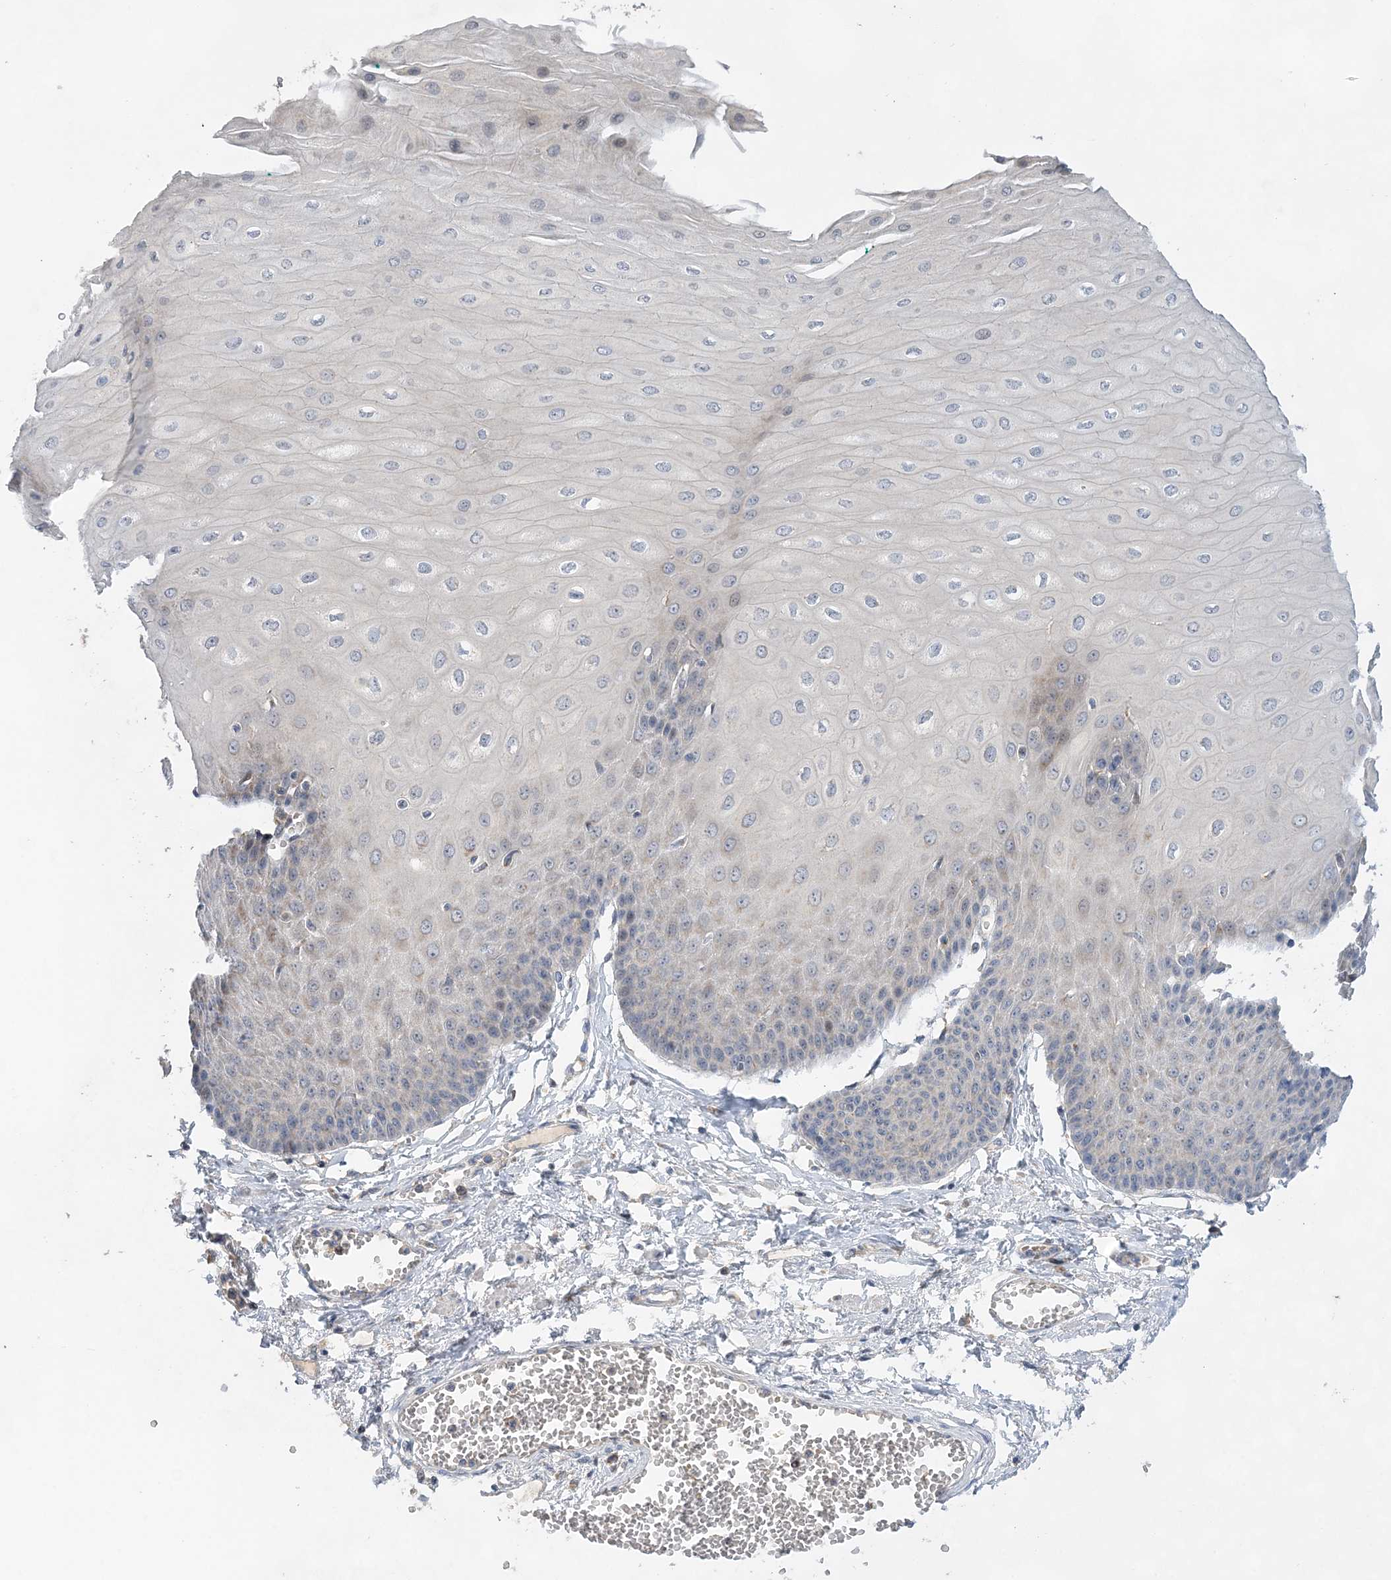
{"staining": {"intensity": "negative", "quantity": "none", "location": "none"}, "tissue": "esophagus", "cell_type": "Squamous epithelial cells", "image_type": "normal", "snomed": [{"axis": "morphology", "description": "Normal tissue, NOS"}, {"axis": "topography", "description": "Esophagus"}], "caption": "IHC histopathology image of unremarkable esophagus: human esophagus stained with DAB (3,3'-diaminobenzidine) displays no significant protein staining in squamous epithelial cells. (Brightfield microscopy of DAB IHC at high magnification).", "gene": "TRAPPC13", "patient": {"sex": "male", "age": 60}}